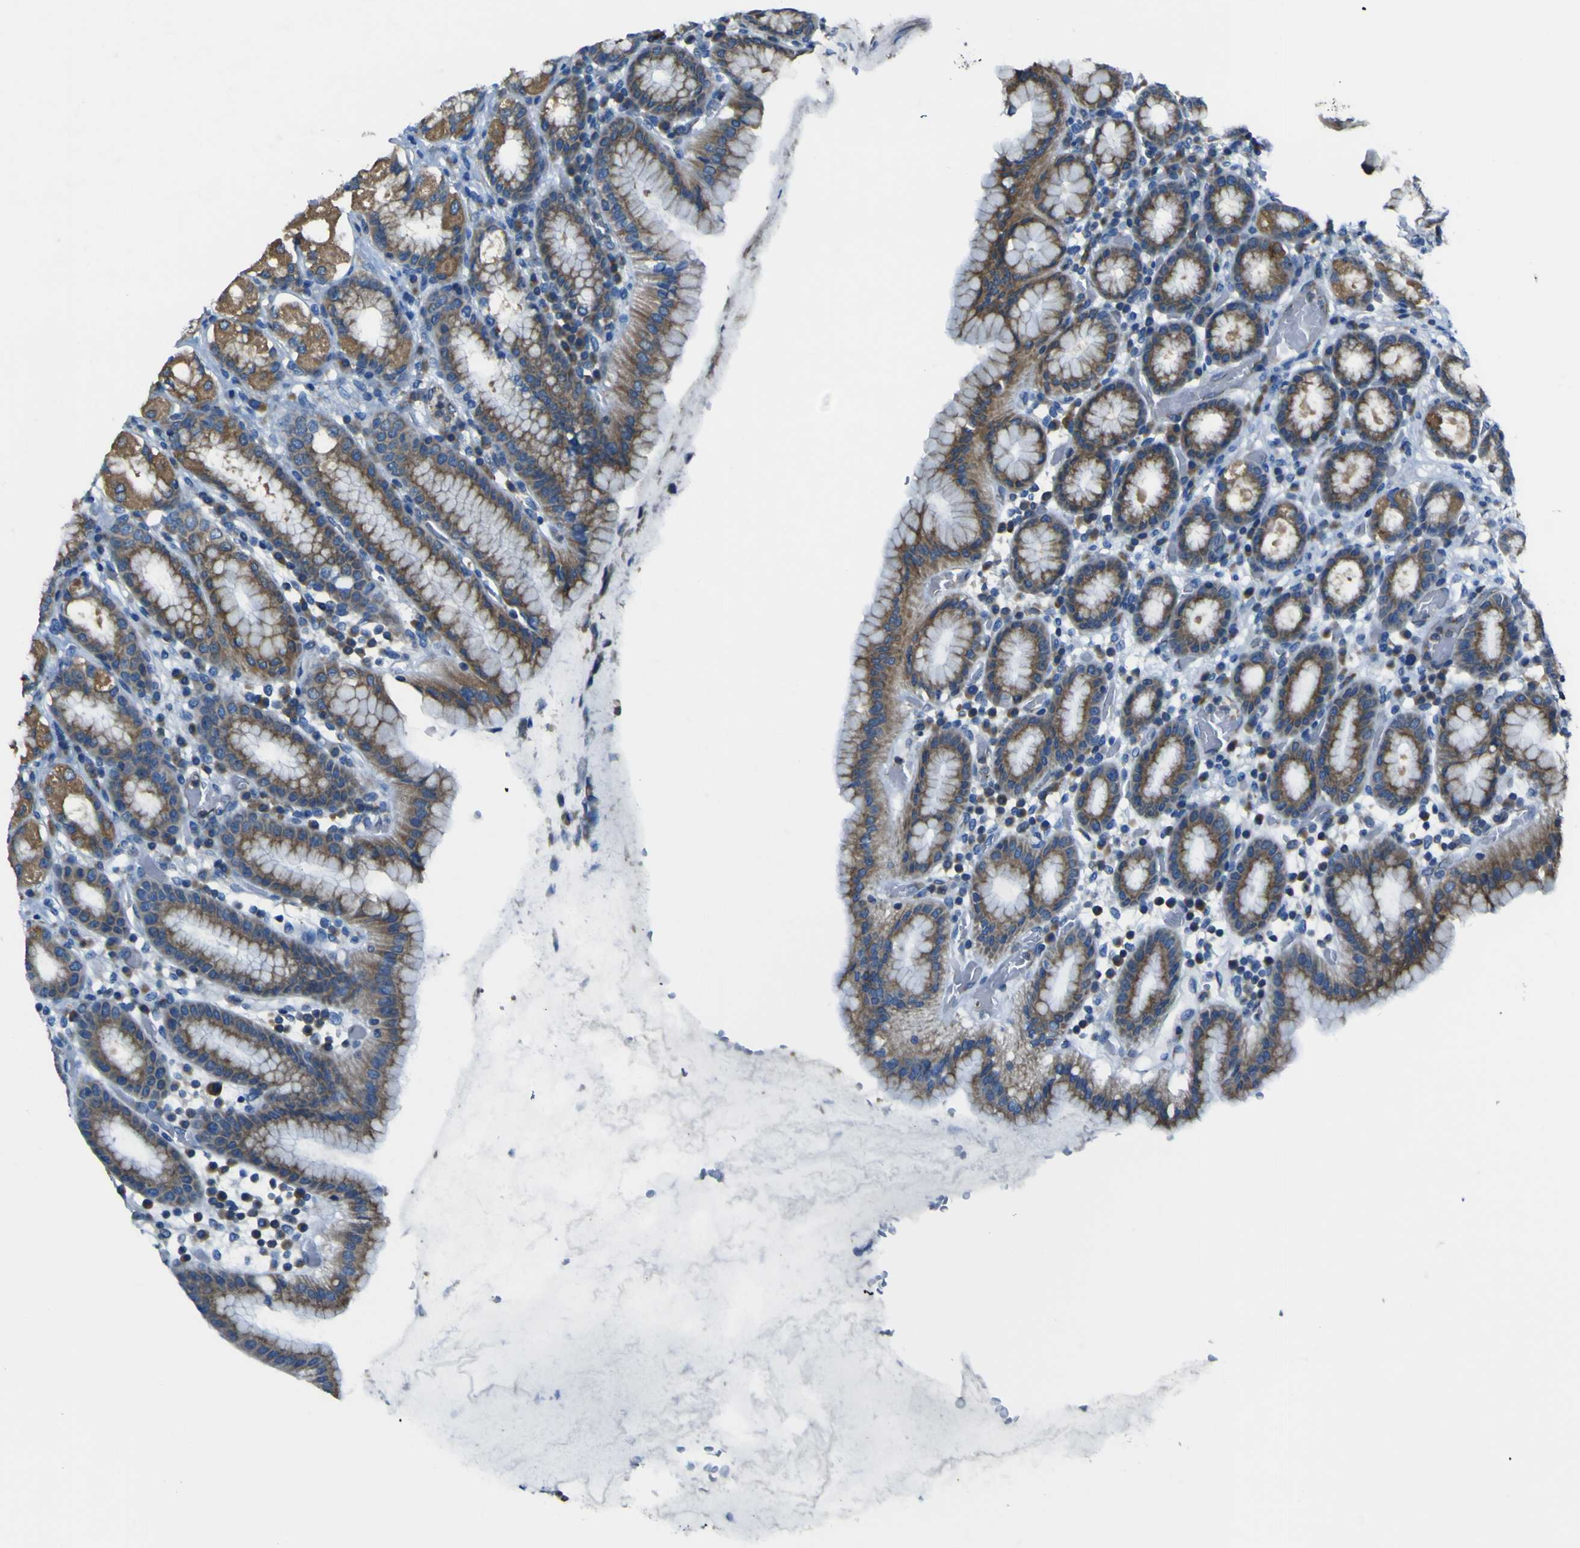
{"staining": {"intensity": "strong", "quantity": ">75%", "location": "cytoplasmic/membranous"}, "tissue": "stomach", "cell_type": "Glandular cells", "image_type": "normal", "snomed": [{"axis": "morphology", "description": "Normal tissue, NOS"}, {"axis": "topography", "description": "Stomach, upper"}], "caption": "Strong cytoplasmic/membranous positivity for a protein is seen in approximately >75% of glandular cells of unremarkable stomach using immunohistochemistry.", "gene": "STIM1", "patient": {"sex": "male", "age": 68}}